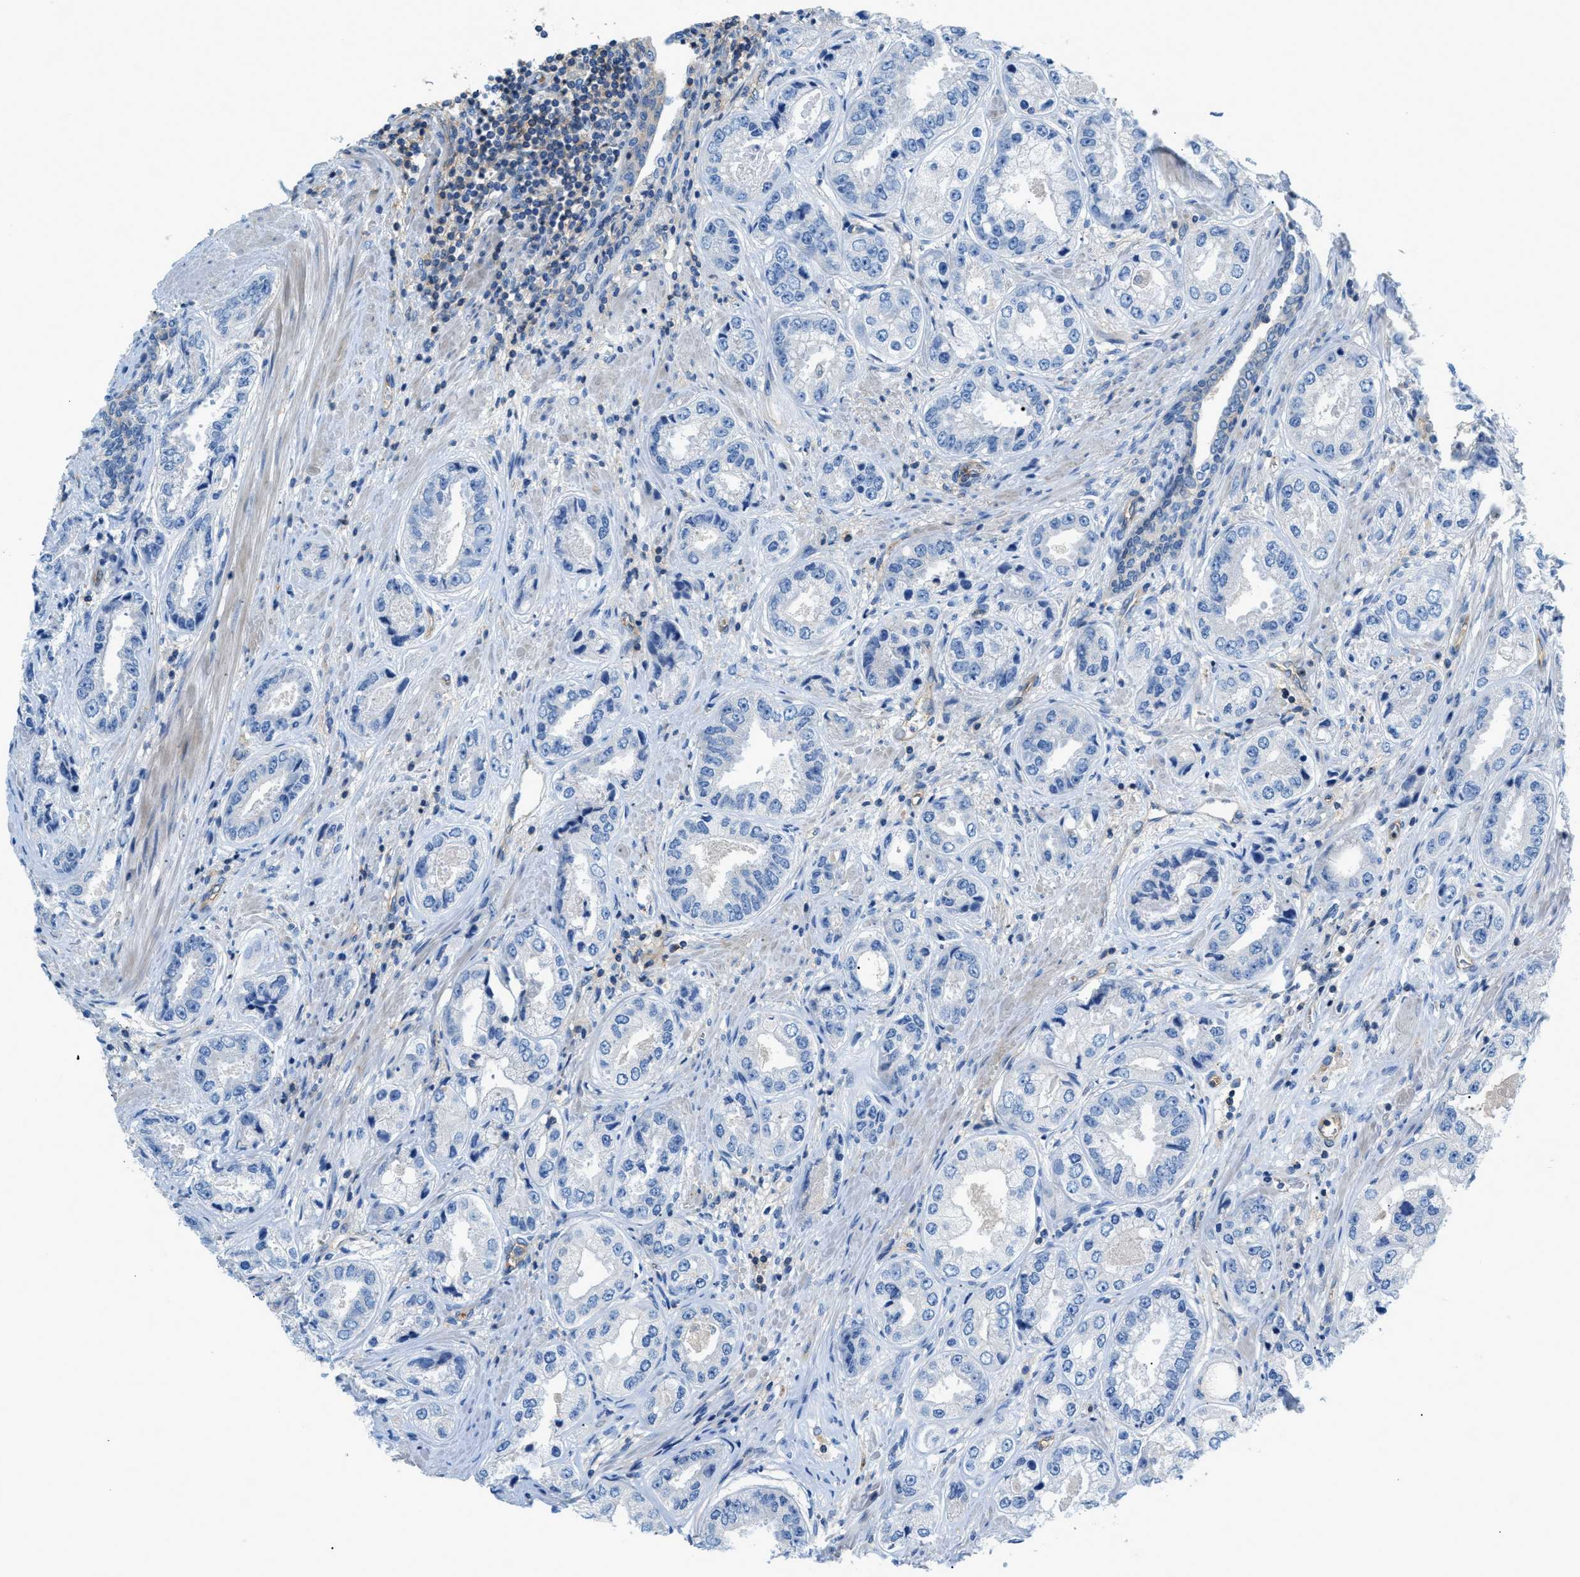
{"staining": {"intensity": "negative", "quantity": "none", "location": "none"}, "tissue": "prostate cancer", "cell_type": "Tumor cells", "image_type": "cancer", "snomed": [{"axis": "morphology", "description": "Adenocarcinoma, High grade"}, {"axis": "topography", "description": "Prostate"}], "caption": "A micrograph of human prostate high-grade adenocarcinoma is negative for staining in tumor cells.", "gene": "ORAI1", "patient": {"sex": "male", "age": 61}}